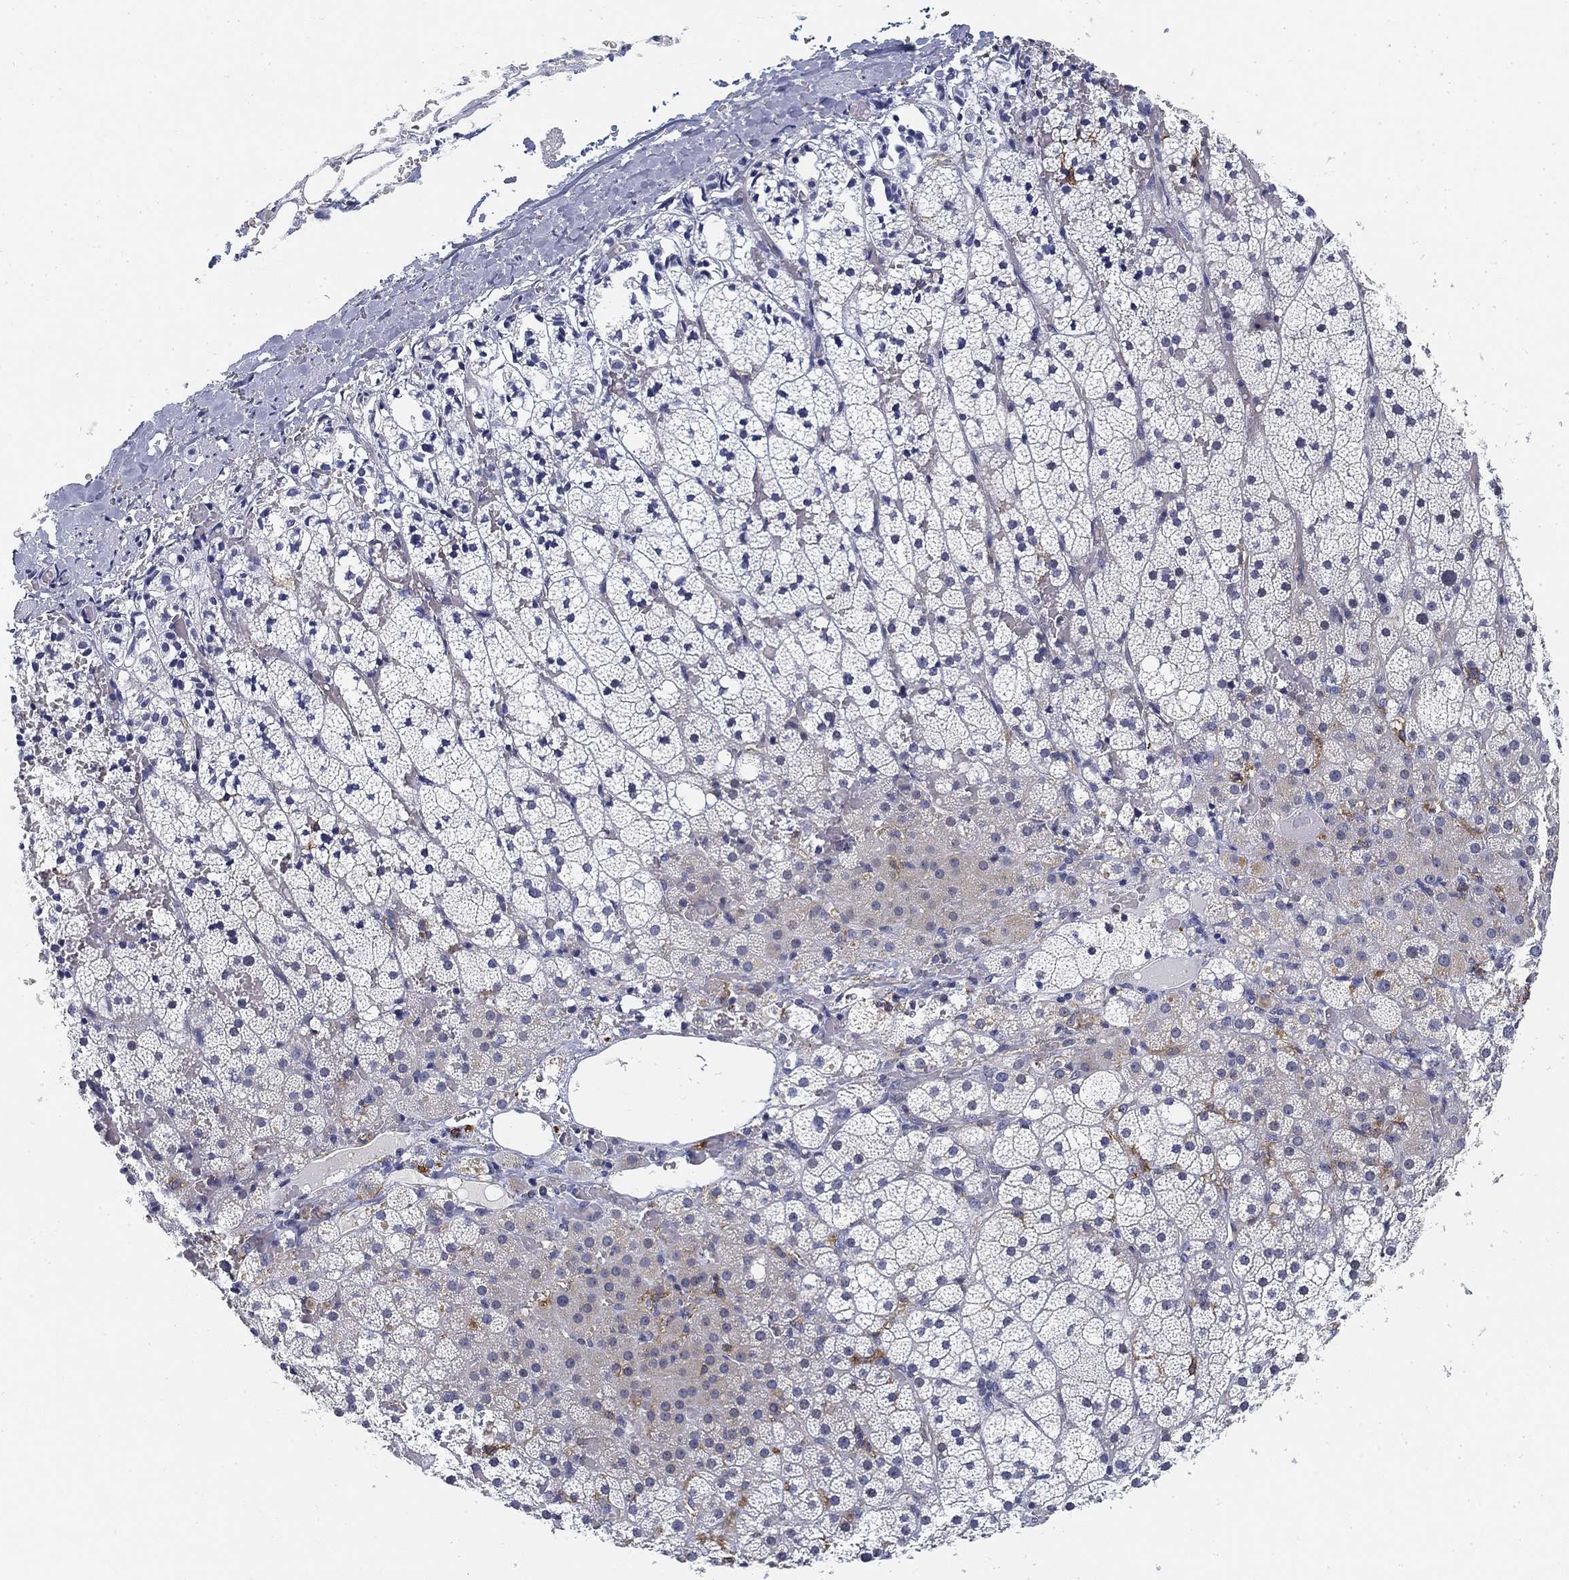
{"staining": {"intensity": "moderate", "quantity": "<25%", "location": "cytoplasmic/membranous"}, "tissue": "adrenal gland", "cell_type": "Glandular cells", "image_type": "normal", "snomed": [{"axis": "morphology", "description": "Normal tissue, NOS"}, {"axis": "topography", "description": "Adrenal gland"}], "caption": "Immunohistochemical staining of benign adrenal gland reveals low levels of moderate cytoplasmic/membranous staining in approximately <25% of glandular cells. The protein is stained brown, and the nuclei are stained in blue (DAB IHC with brightfield microscopy, high magnification).", "gene": "SLC2A5", "patient": {"sex": "male", "age": 53}}